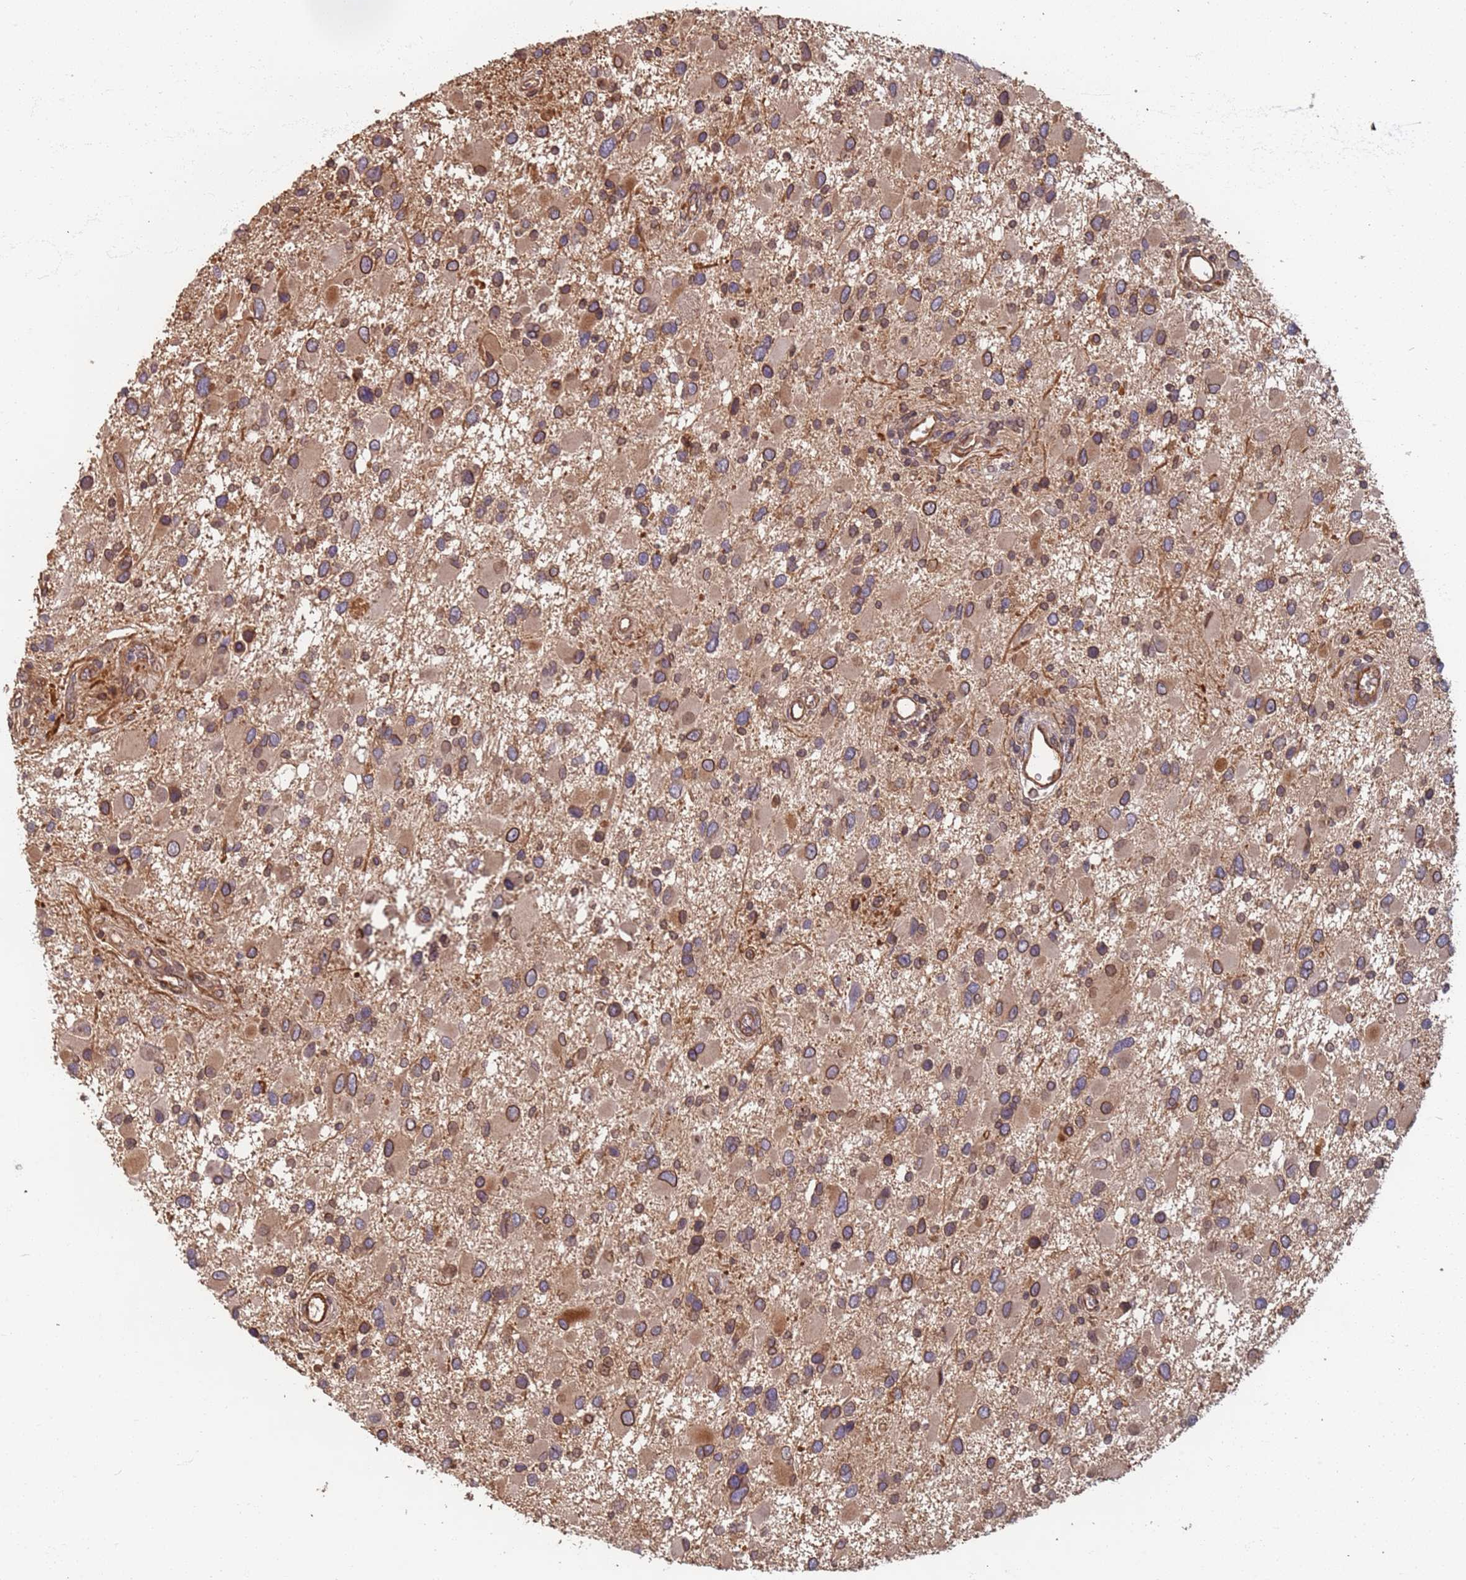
{"staining": {"intensity": "weak", "quantity": "<25%", "location": "nuclear"}, "tissue": "glioma", "cell_type": "Tumor cells", "image_type": "cancer", "snomed": [{"axis": "morphology", "description": "Glioma, malignant, High grade"}, {"axis": "topography", "description": "Brain"}], "caption": "This image is of malignant high-grade glioma stained with IHC to label a protein in brown with the nuclei are counter-stained blue. There is no staining in tumor cells.", "gene": "SDCCAG8", "patient": {"sex": "male", "age": 53}}